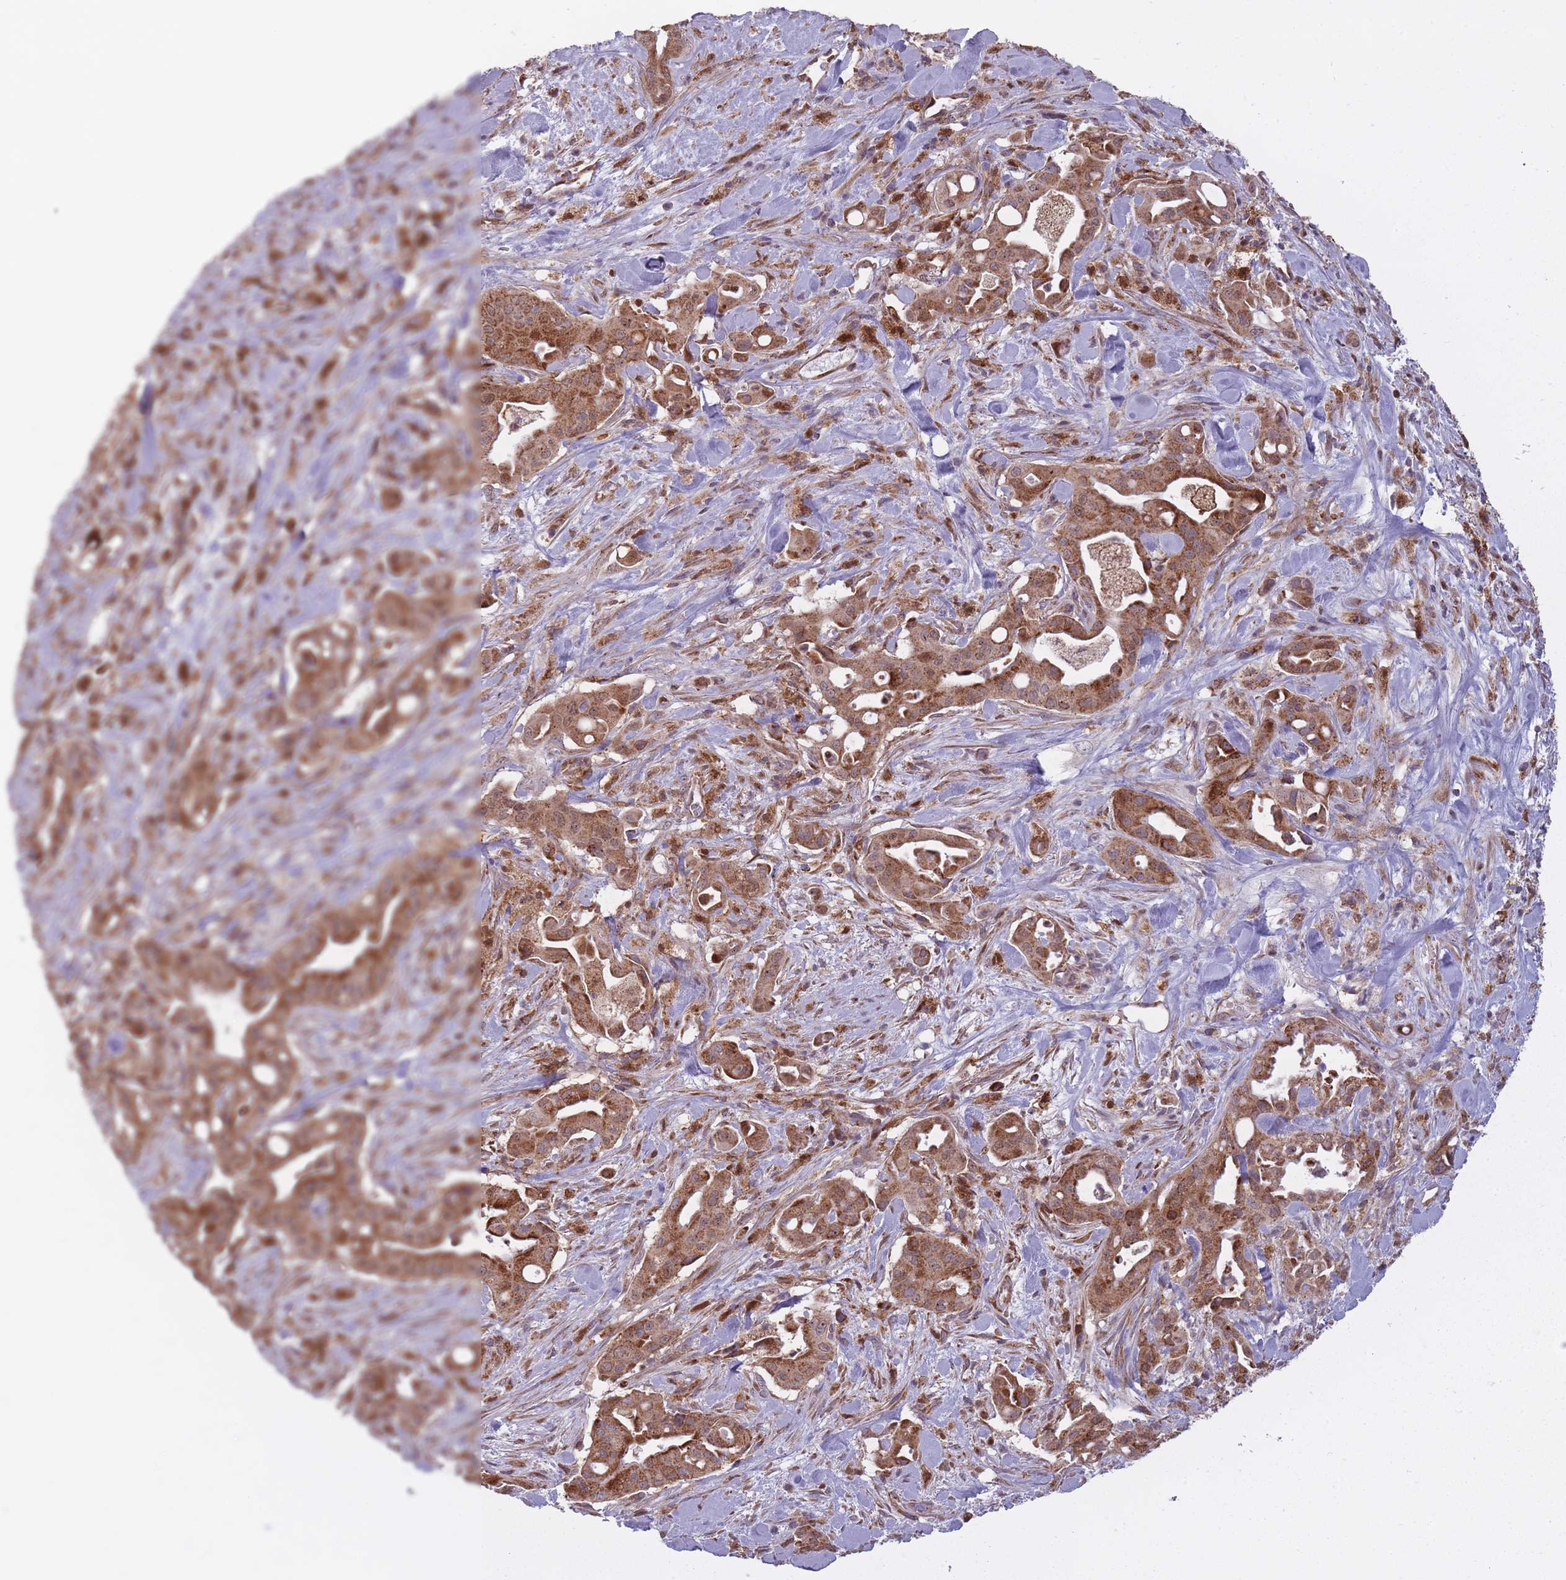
{"staining": {"intensity": "moderate", "quantity": ">75%", "location": "cytoplasmic/membranous"}, "tissue": "liver cancer", "cell_type": "Tumor cells", "image_type": "cancer", "snomed": [{"axis": "morphology", "description": "Cholangiocarcinoma"}, {"axis": "topography", "description": "Liver"}], "caption": "Human liver cholangiocarcinoma stained with a protein marker reveals moderate staining in tumor cells.", "gene": "LGALS9", "patient": {"sex": "female", "age": 68}}